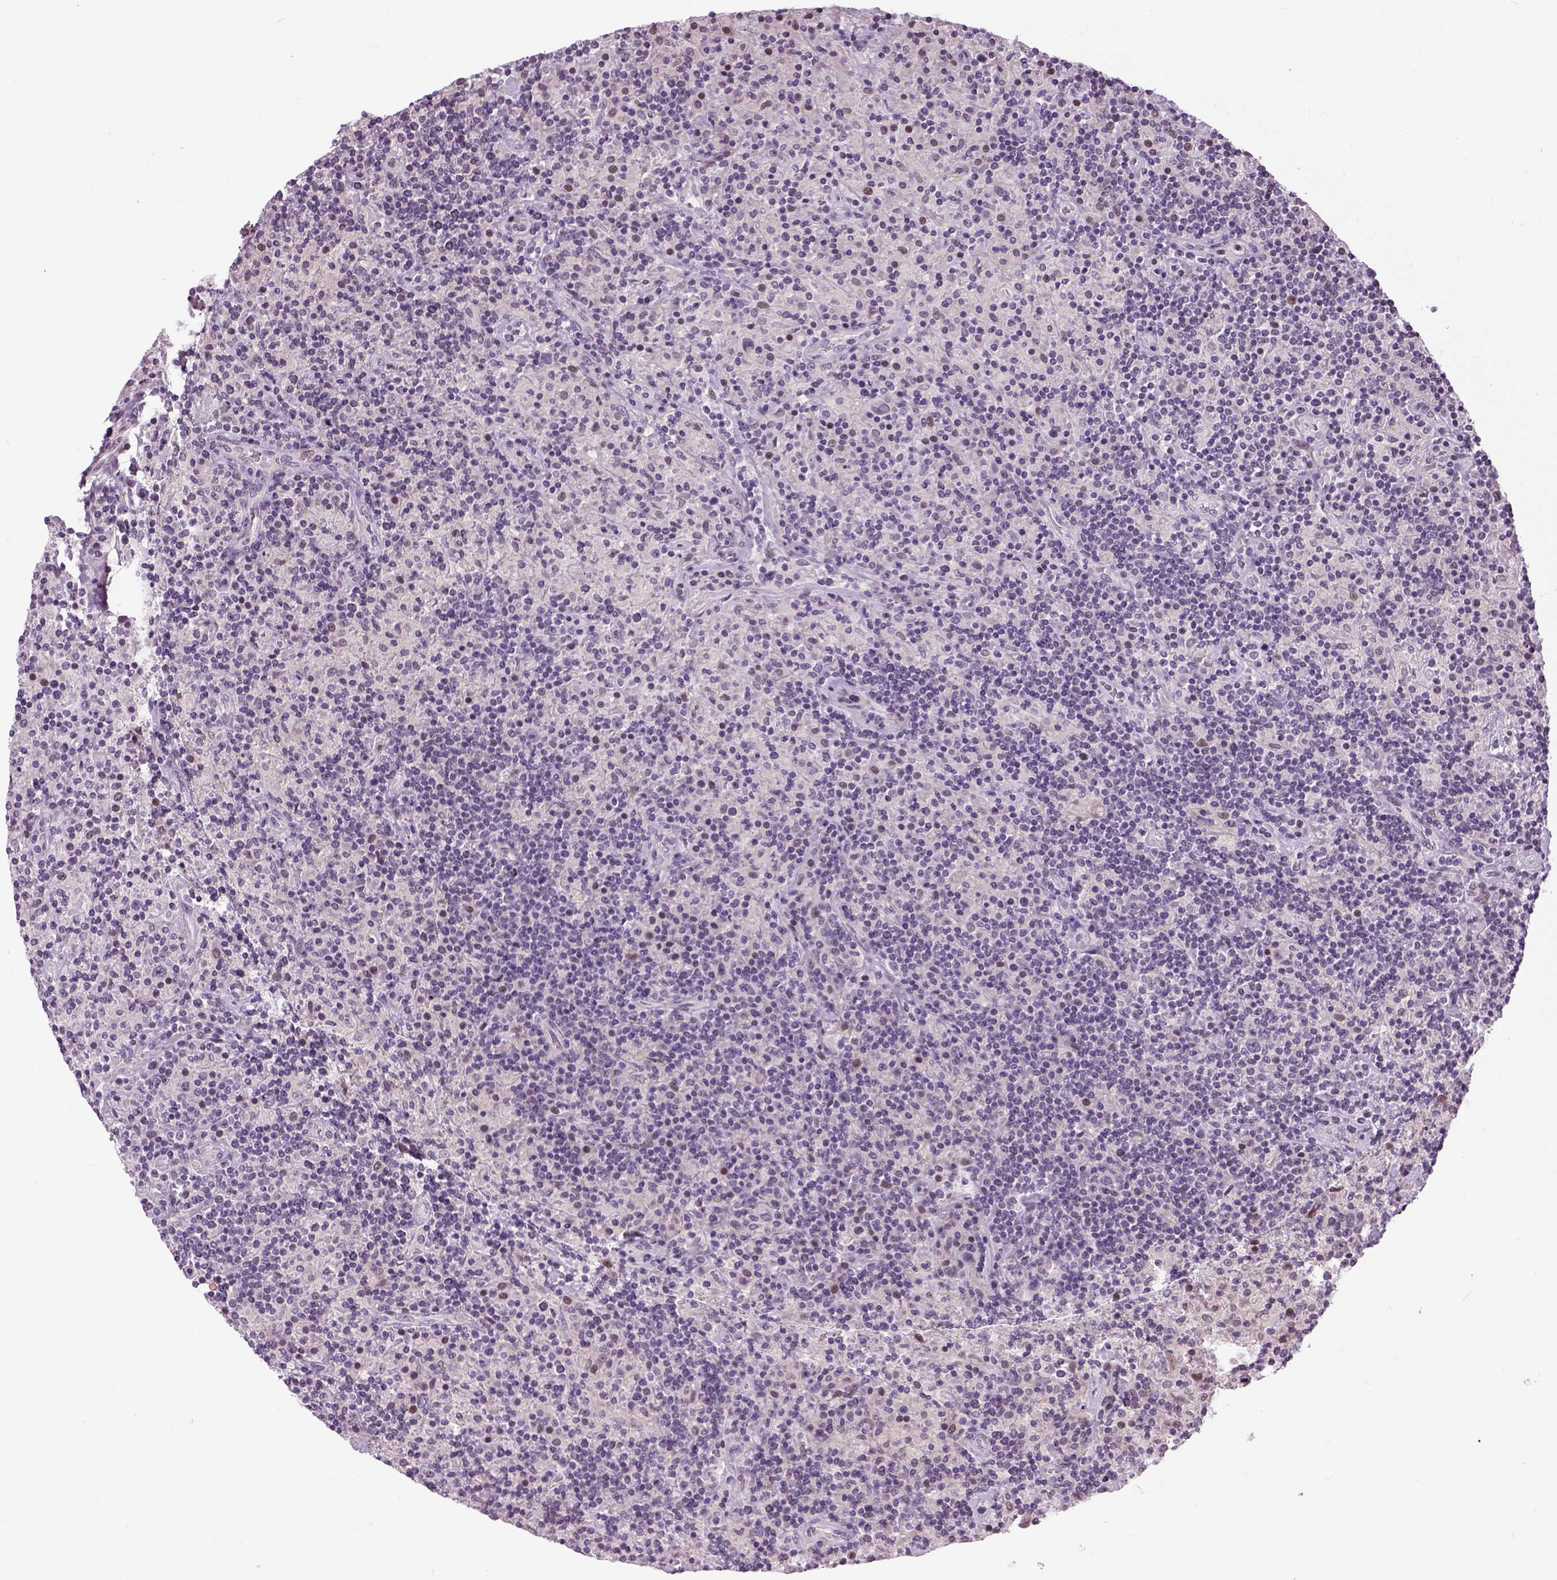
{"staining": {"intensity": "negative", "quantity": "none", "location": "none"}, "tissue": "lymphoma", "cell_type": "Tumor cells", "image_type": "cancer", "snomed": [{"axis": "morphology", "description": "Hodgkin's disease, NOS"}, {"axis": "topography", "description": "Lymph node"}], "caption": "This is a micrograph of immunohistochemistry staining of lymphoma, which shows no staining in tumor cells.", "gene": "NECAB1", "patient": {"sex": "male", "age": 70}}